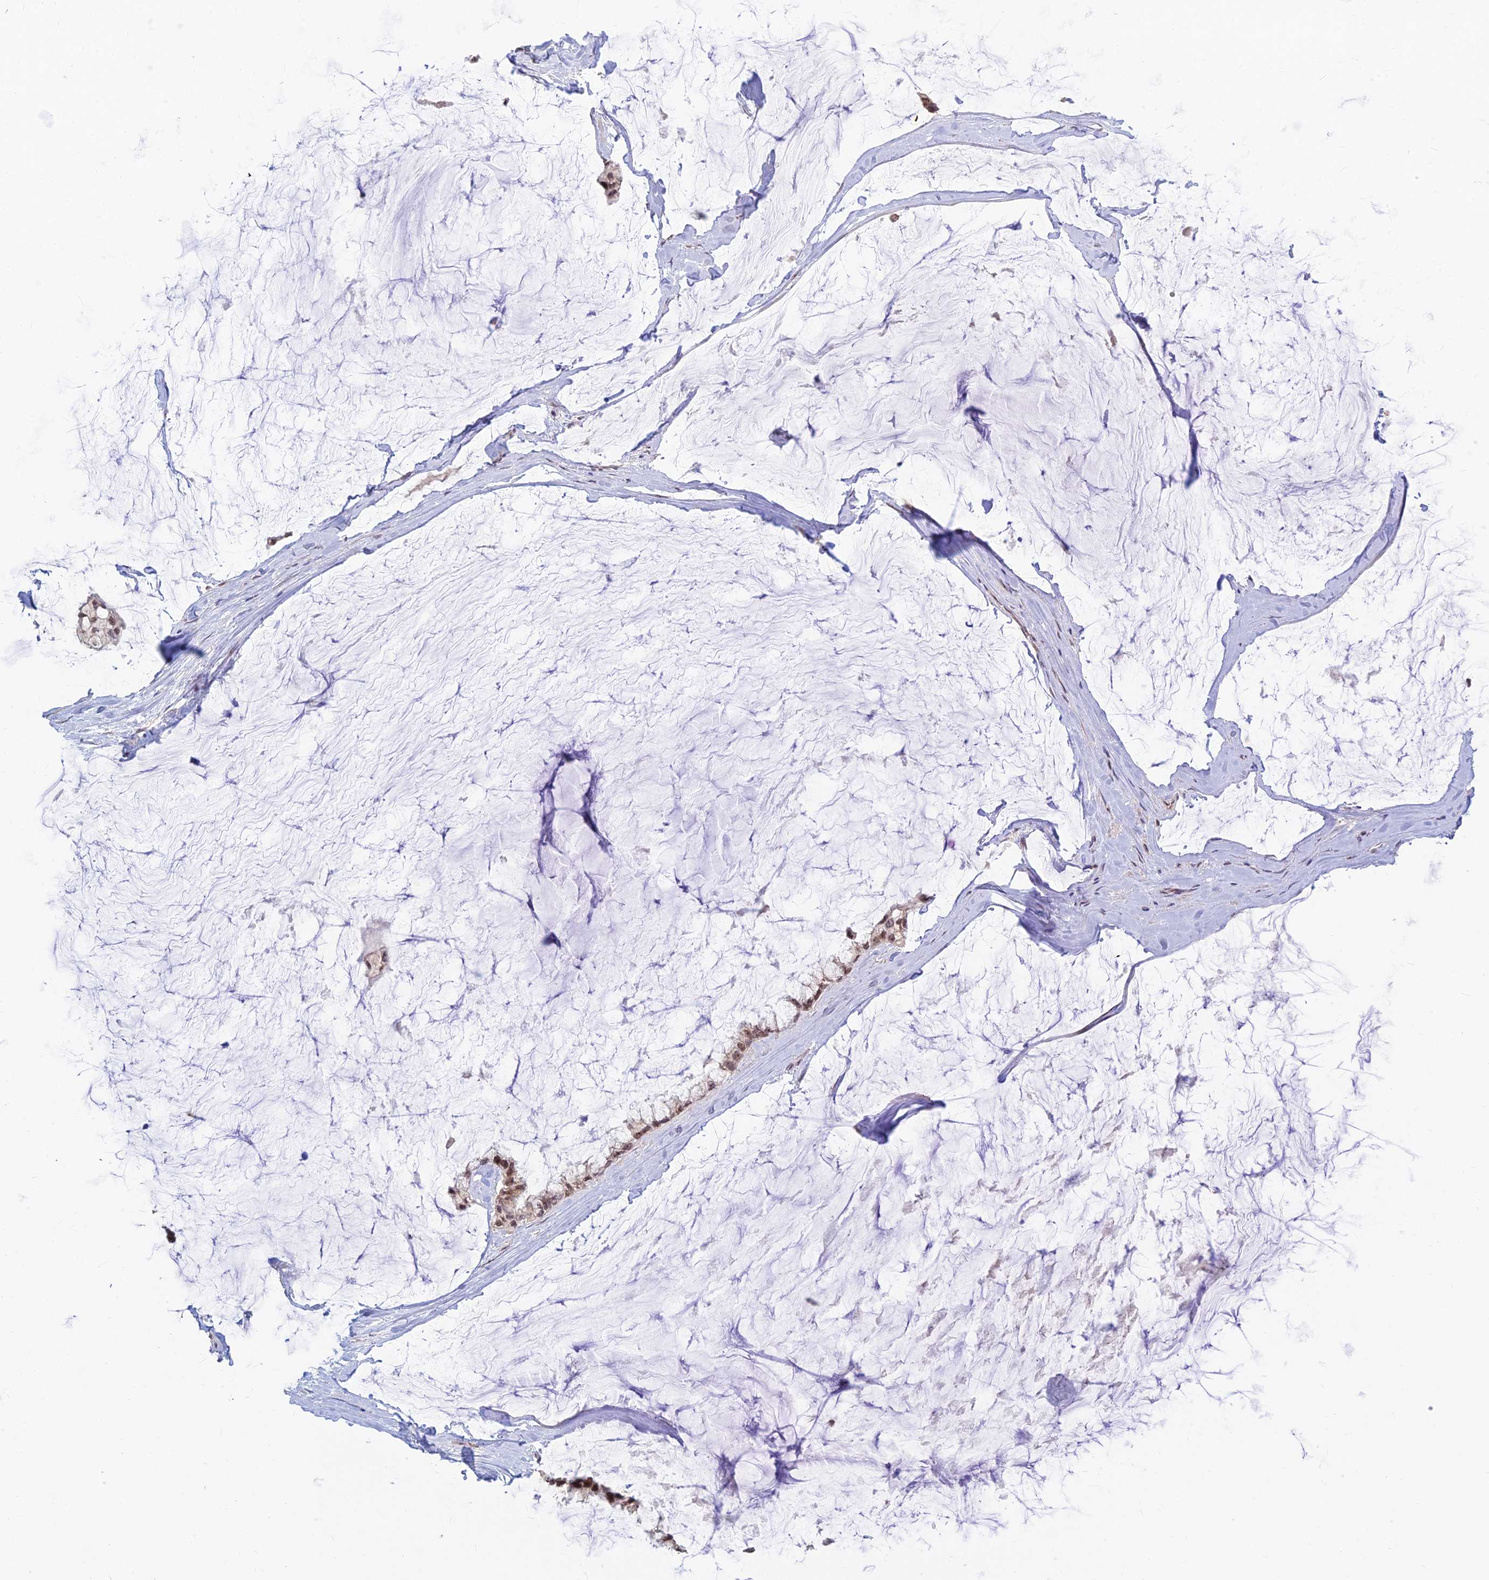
{"staining": {"intensity": "moderate", "quantity": ">75%", "location": "nuclear"}, "tissue": "ovarian cancer", "cell_type": "Tumor cells", "image_type": "cancer", "snomed": [{"axis": "morphology", "description": "Cystadenocarcinoma, mucinous, NOS"}, {"axis": "topography", "description": "Ovary"}], "caption": "Immunohistochemistry (IHC) (DAB (3,3'-diaminobenzidine)) staining of human ovarian cancer (mucinous cystadenocarcinoma) shows moderate nuclear protein positivity in approximately >75% of tumor cells.", "gene": "POLR1G", "patient": {"sex": "female", "age": 39}}